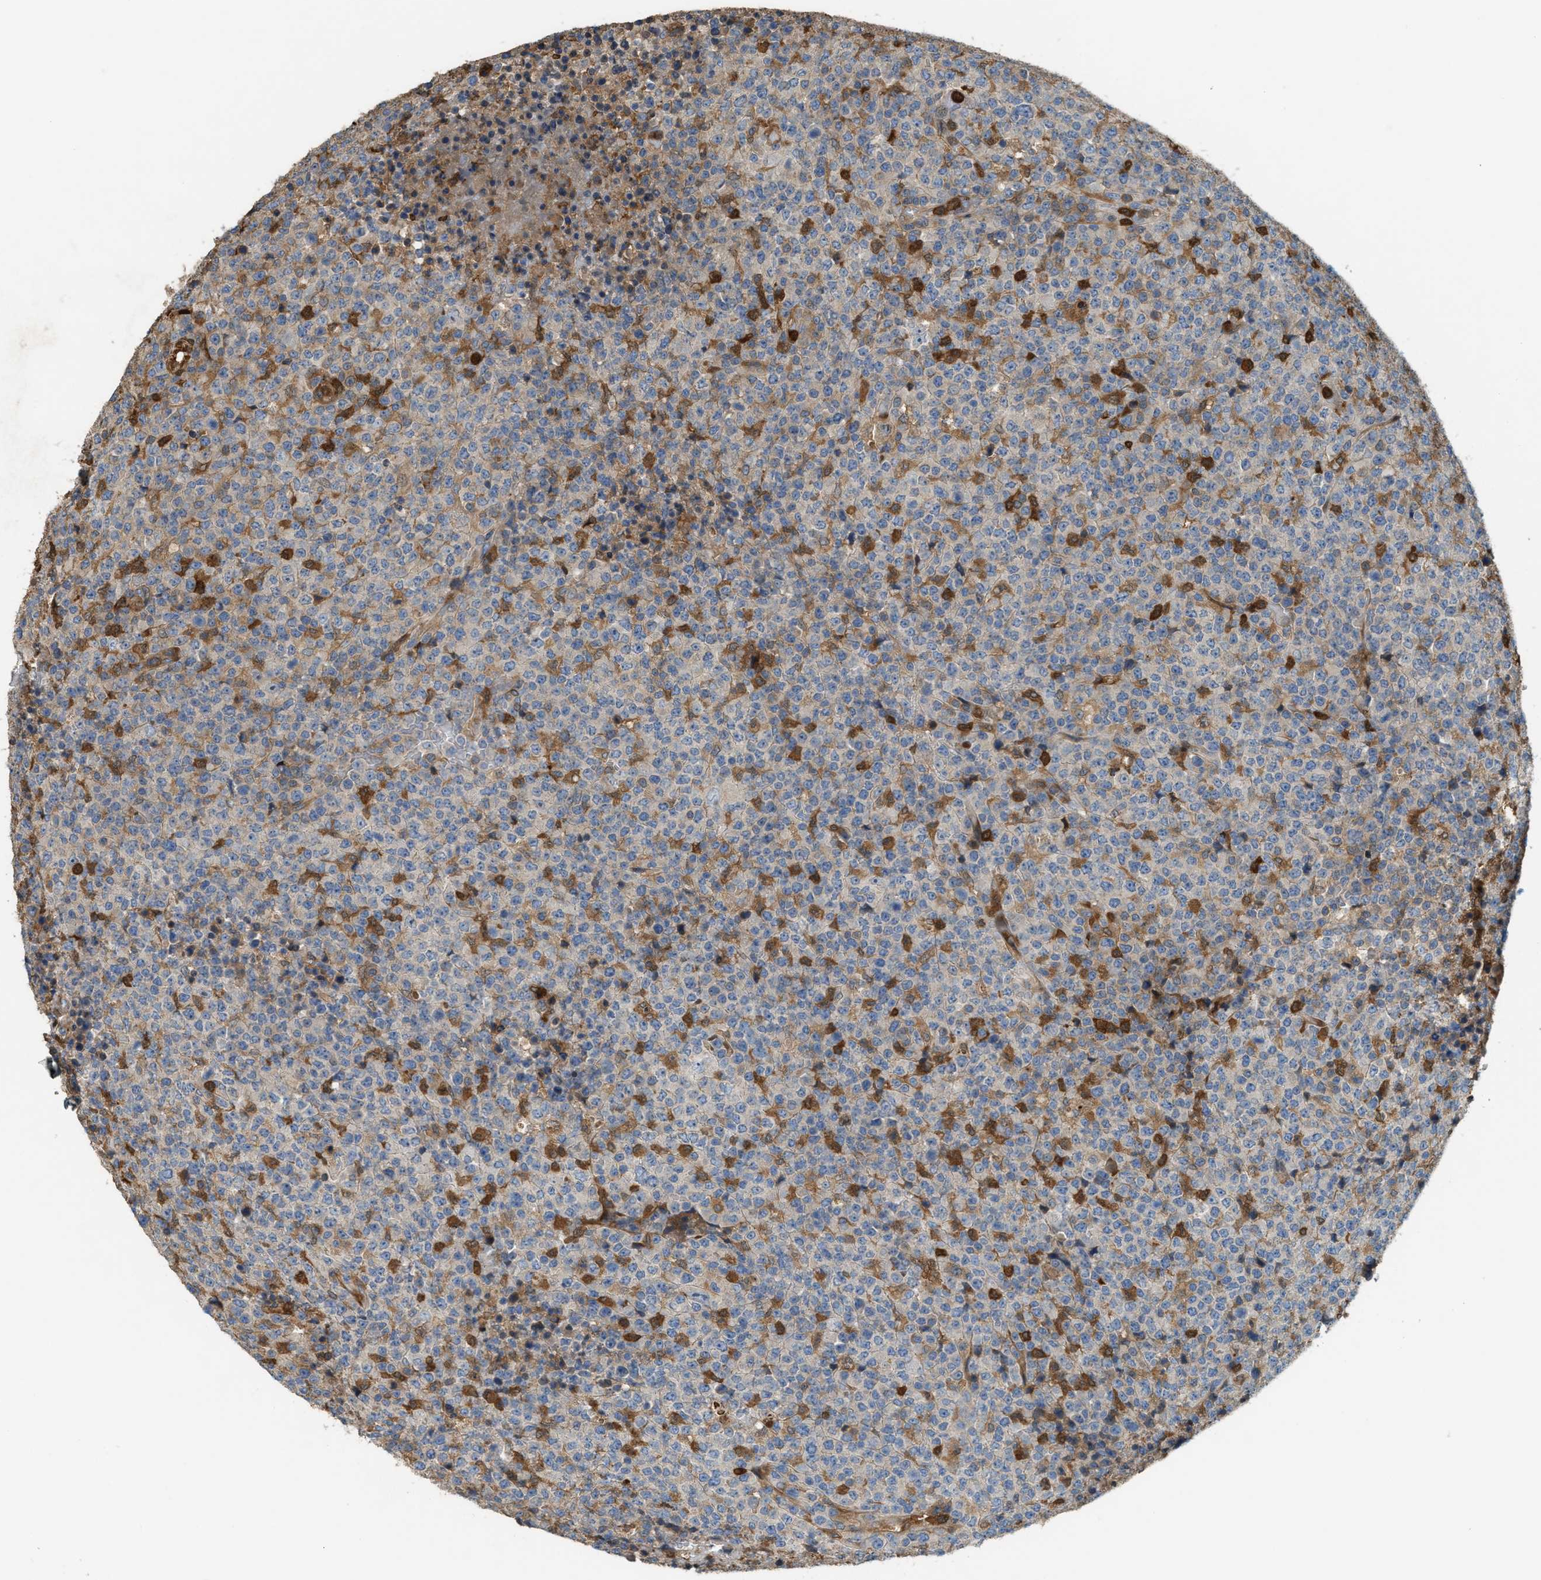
{"staining": {"intensity": "moderate", "quantity": "<25%", "location": "cytoplasmic/membranous"}, "tissue": "lymphoma", "cell_type": "Tumor cells", "image_type": "cancer", "snomed": [{"axis": "morphology", "description": "Malignant lymphoma, non-Hodgkin's type, High grade"}, {"axis": "topography", "description": "Lymph node"}], "caption": "Protein staining of high-grade malignant lymphoma, non-Hodgkin's type tissue shows moderate cytoplasmic/membranous expression in approximately <25% of tumor cells.", "gene": "SERPINB5", "patient": {"sex": "male", "age": 13}}